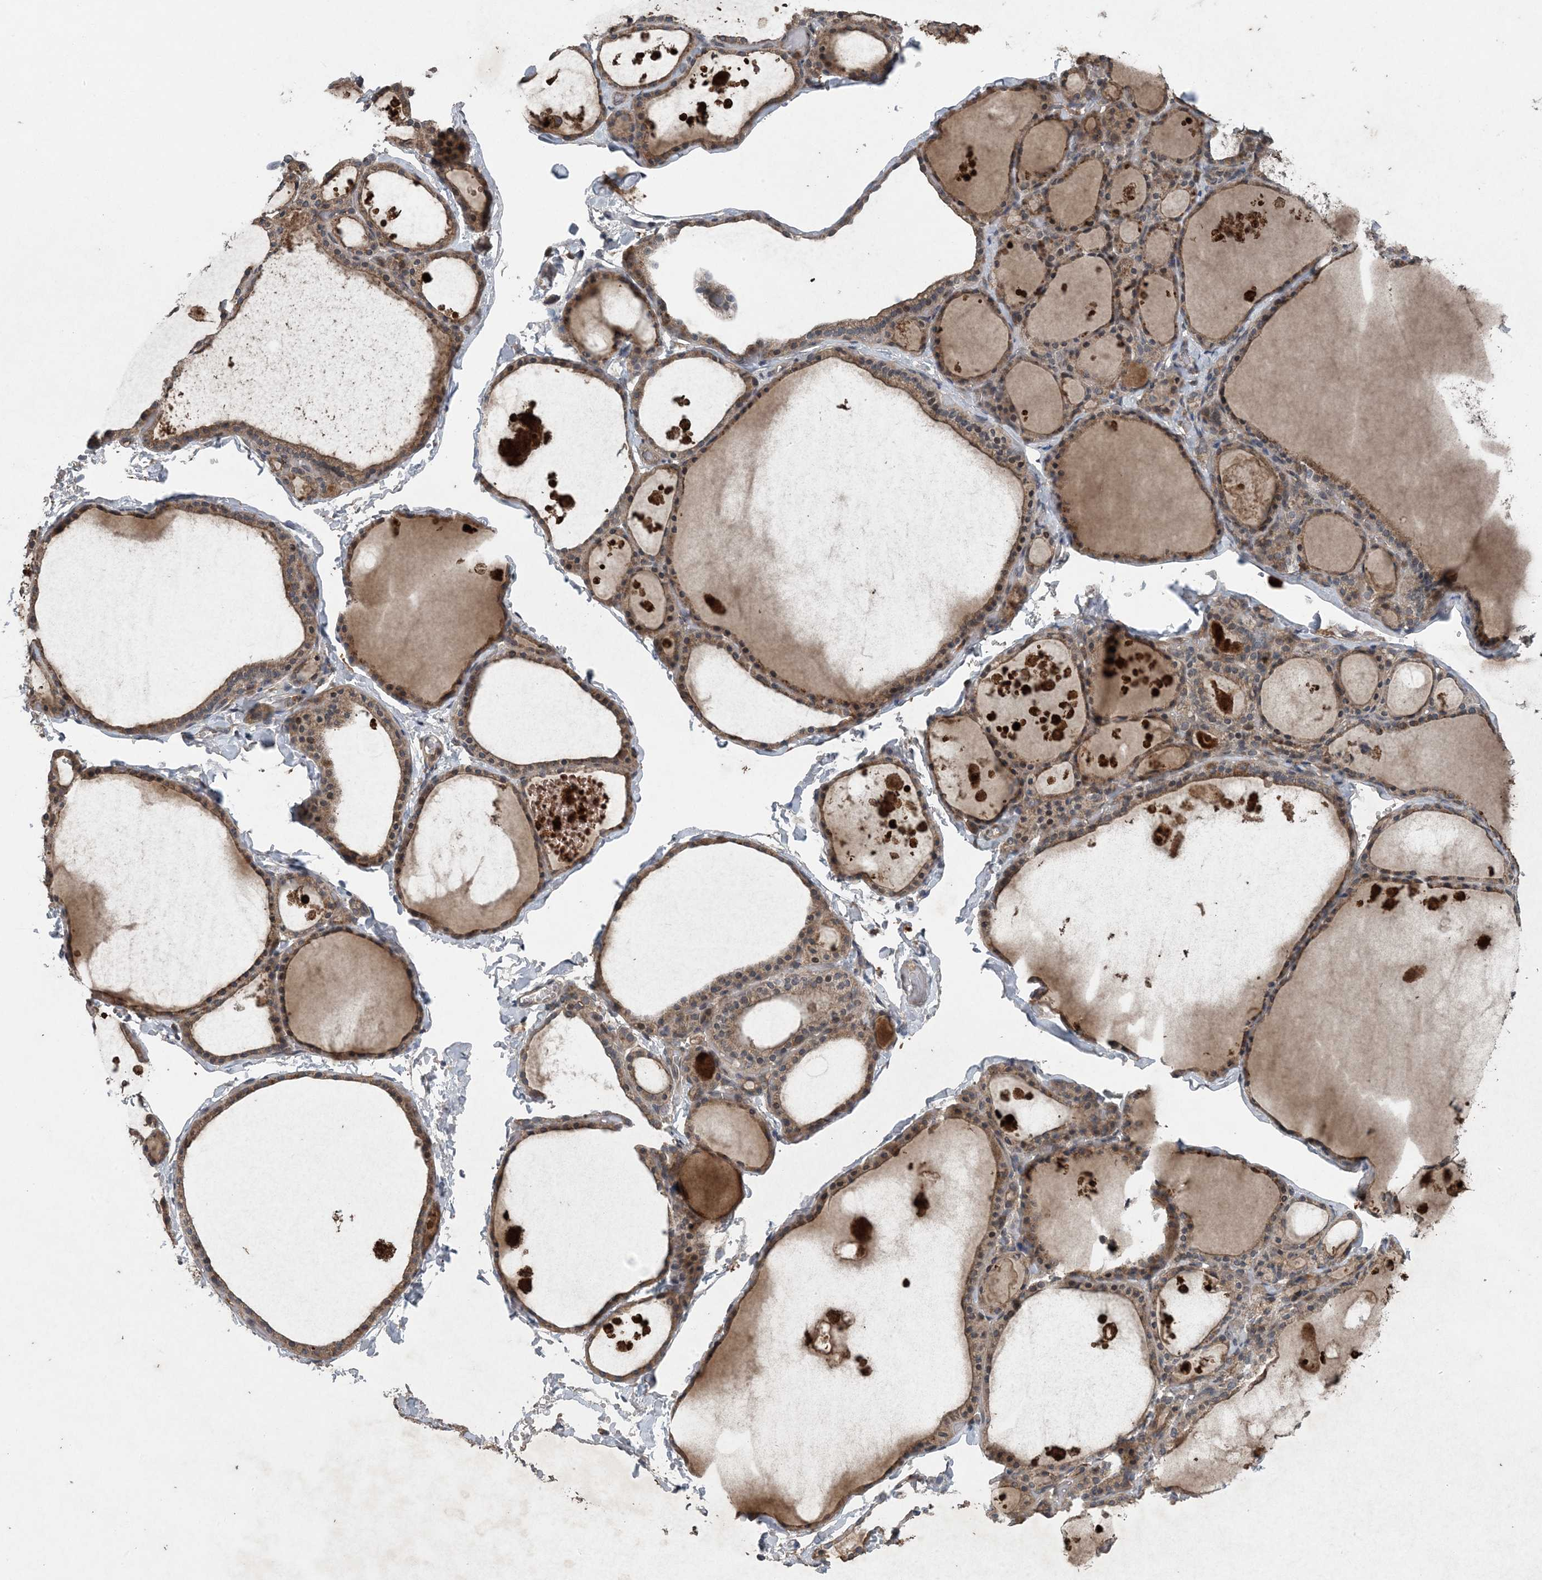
{"staining": {"intensity": "moderate", "quantity": ">75%", "location": "cytoplasmic/membranous"}, "tissue": "thyroid gland", "cell_type": "Glandular cells", "image_type": "normal", "snomed": [{"axis": "morphology", "description": "Normal tissue, NOS"}, {"axis": "topography", "description": "Thyroid gland"}], "caption": "Moderate cytoplasmic/membranous protein expression is seen in approximately >75% of glandular cells in thyroid gland. Nuclei are stained in blue.", "gene": "MYO9B", "patient": {"sex": "male", "age": 56}}